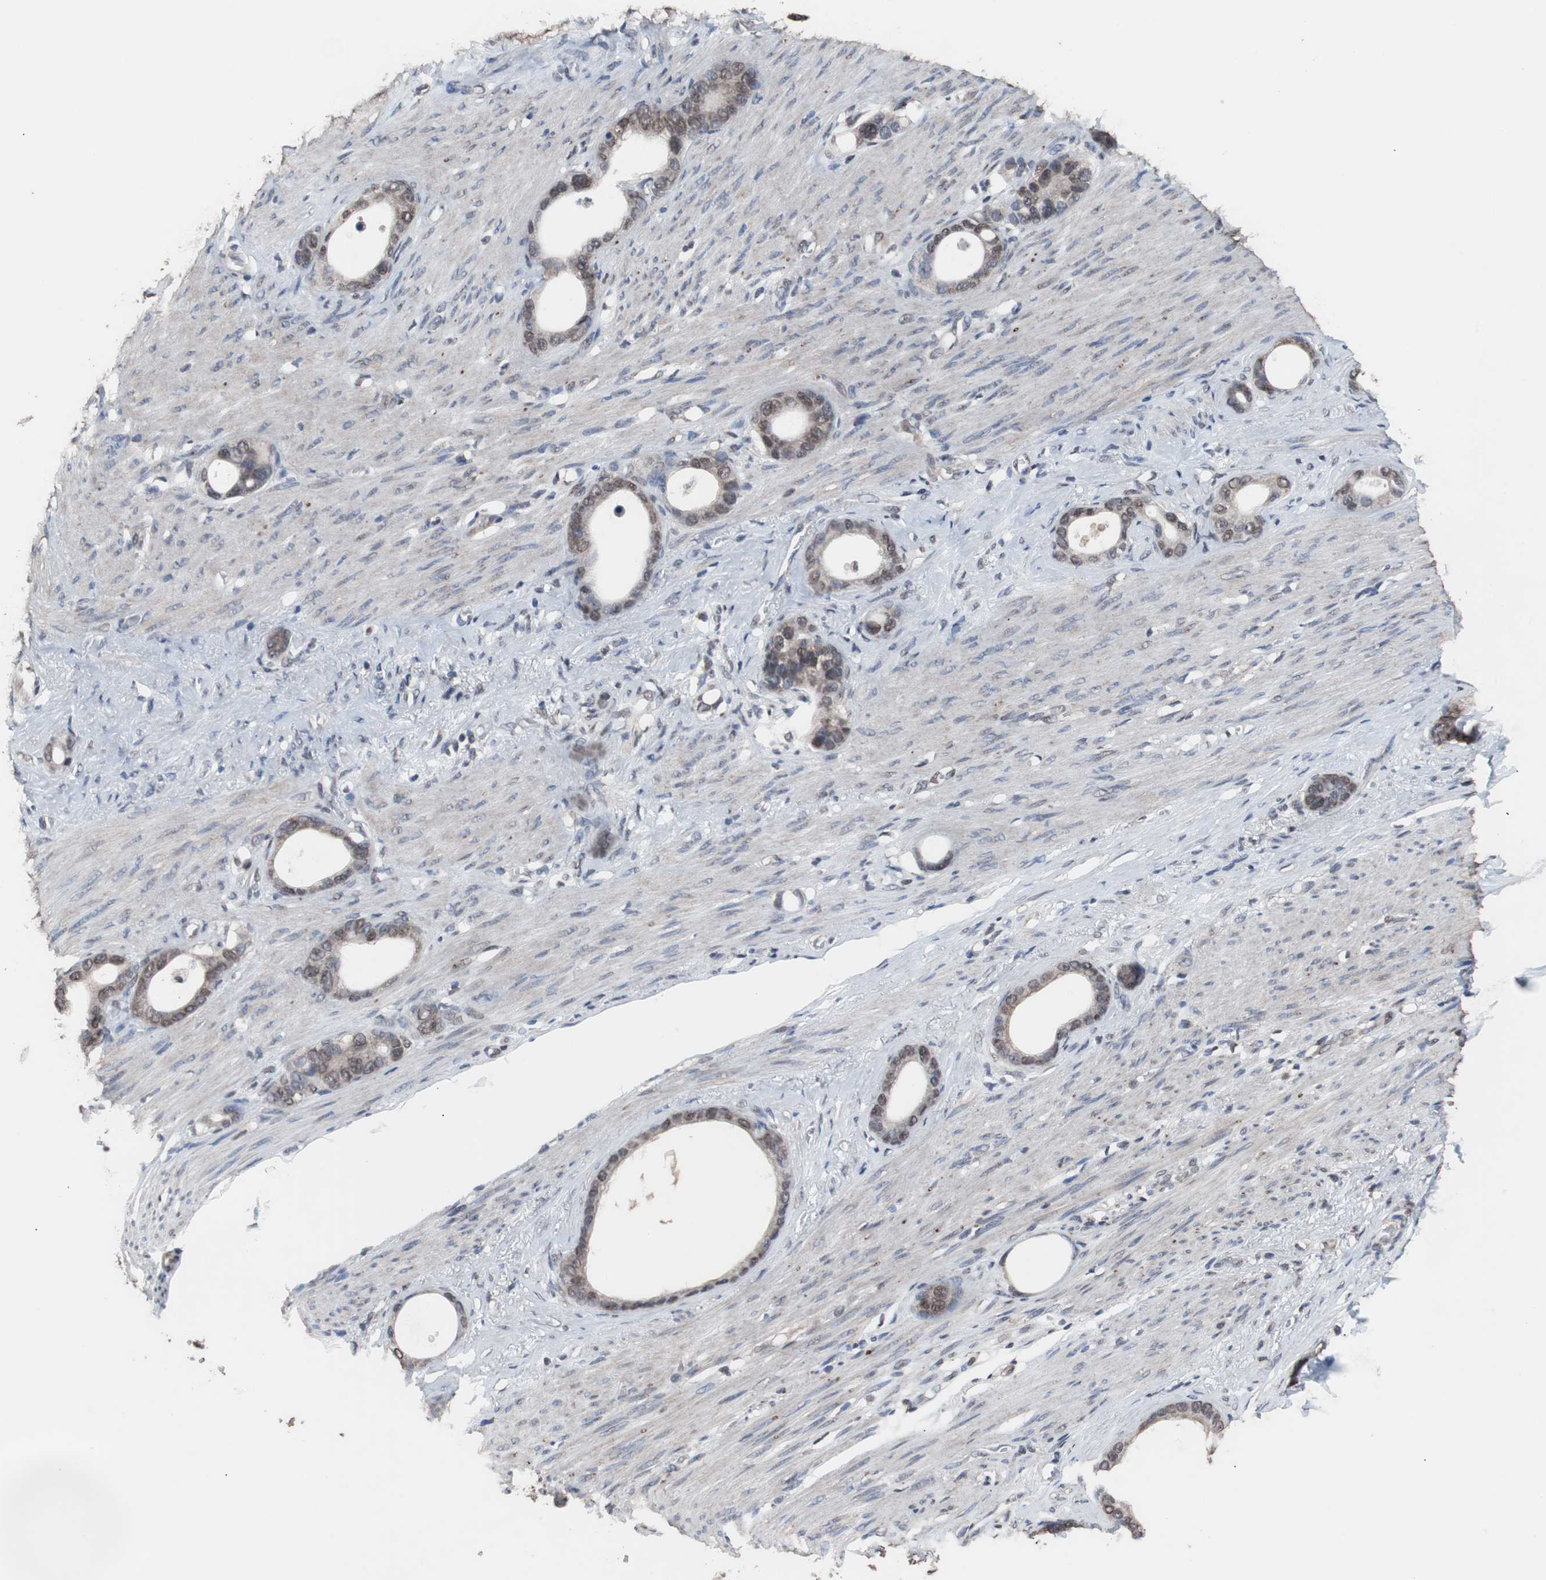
{"staining": {"intensity": "weak", "quantity": ">75%", "location": "nuclear"}, "tissue": "stomach cancer", "cell_type": "Tumor cells", "image_type": "cancer", "snomed": [{"axis": "morphology", "description": "Adenocarcinoma, NOS"}, {"axis": "topography", "description": "Stomach"}], "caption": "This histopathology image shows IHC staining of stomach adenocarcinoma, with low weak nuclear staining in about >75% of tumor cells.", "gene": "MED27", "patient": {"sex": "female", "age": 75}}